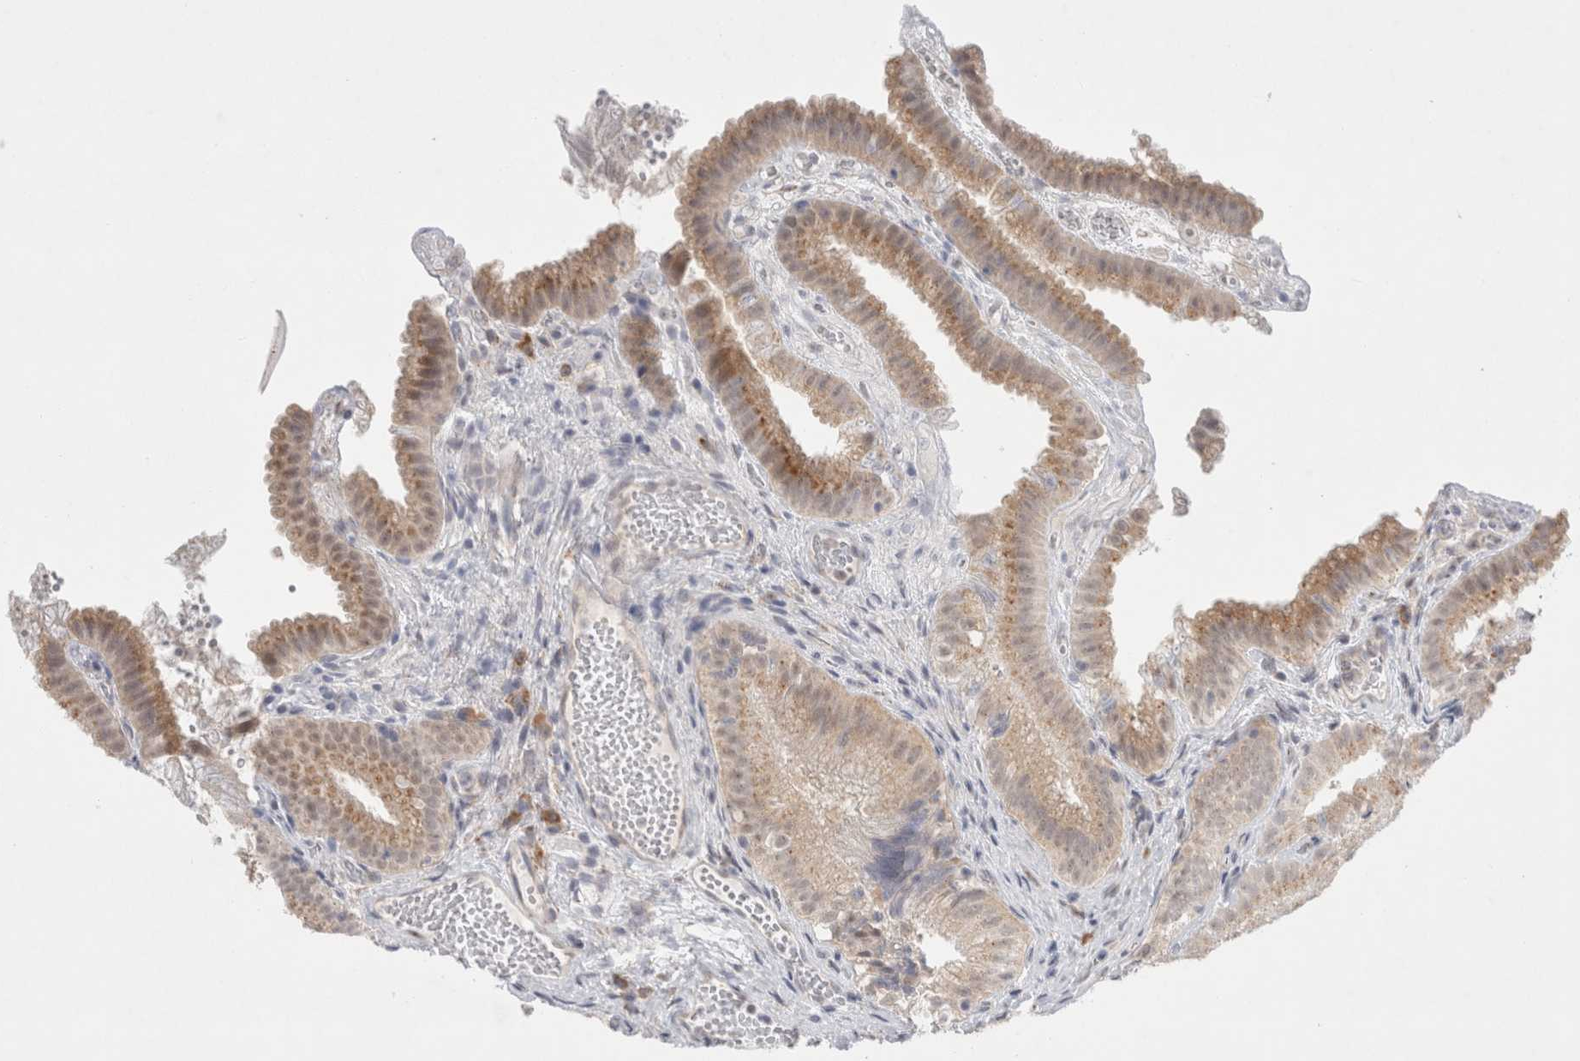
{"staining": {"intensity": "weak", "quantity": ">75%", "location": "cytoplasmic/membranous,nuclear"}, "tissue": "gallbladder", "cell_type": "Glandular cells", "image_type": "normal", "snomed": [{"axis": "morphology", "description": "Normal tissue, NOS"}, {"axis": "topography", "description": "Gallbladder"}], "caption": "Gallbladder stained with DAB immunohistochemistry (IHC) exhibits low levels of weak cytoplasmic/membranous,nuclear positivity in approximately >75% of glandular cells. The staining was performed using DAB (3,3'-diaminobenzidine) to visualize the protein expression in brown, while the nuclei were stained in blue with hematoxylin (Magnification: 20x).", "gene": "TRMT1L", "patient": {"sex": "female", "age": 30}}